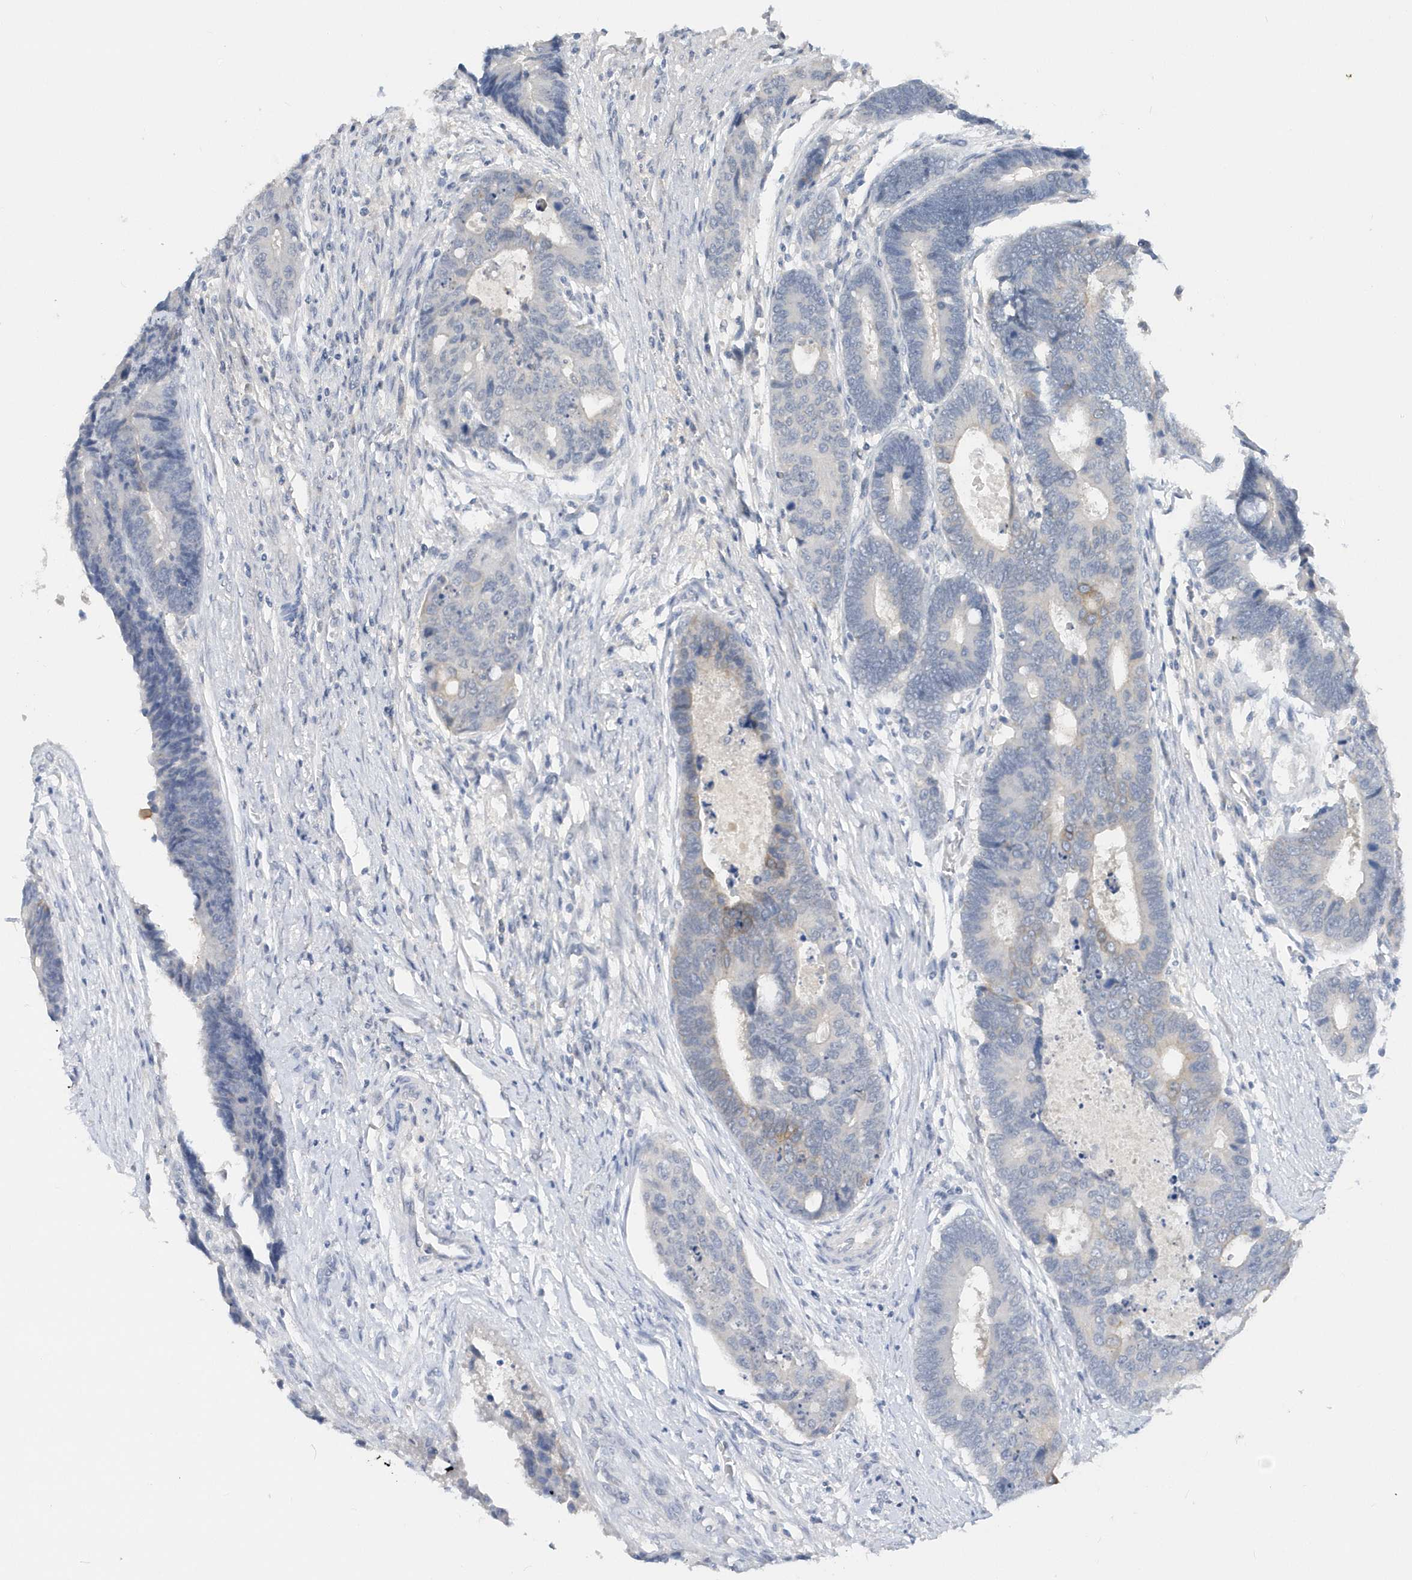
{"staining": {"intensity": "moderate", "quantity": "<25%", "location": "cytoplasmic/membranous"}, "tissue": "colorectal cancer", "cell_type": "Tumor cells", "image_type": "cancer", "snomed": [{"axis": "morphology", "description": "Adenocarcinoma, NOS"}, {"axis": "topography", "description": "Rectum"}], "caption": "This image exhibits adenocarcinoma (colorectal) stained with immunohistochemistry to label a protein in brown. The cytoplasmic/membranous of tumor cells show moderate positivity for the protein. Nuclei are counter-stained blue.", "gene": "RPE", "patient": {"sex": "male", "age": 84}}